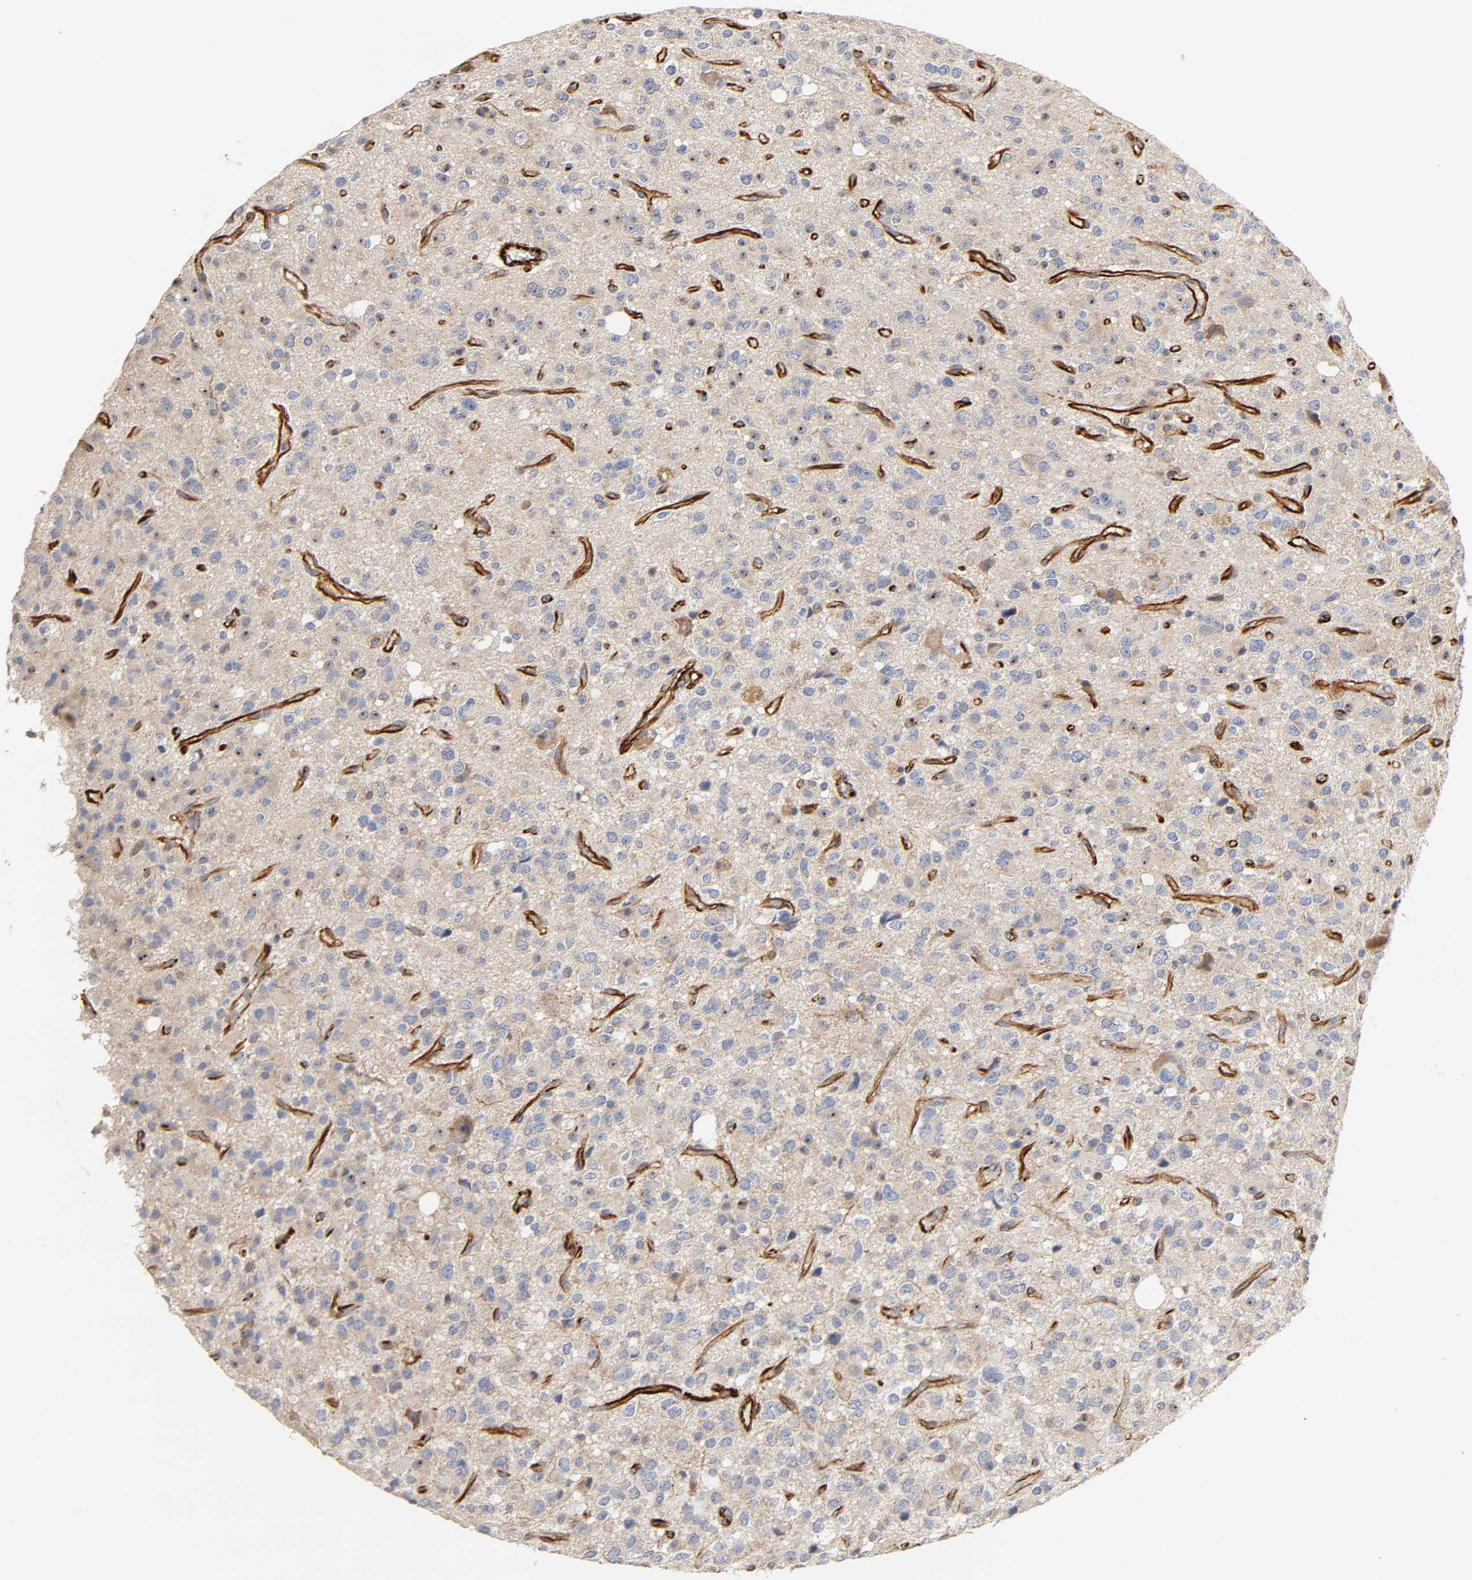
{"staining": {"intensity": "moderate", "quantity": ">75%", "location": "cytoplasmic/membranous,nuclear"}, "tissue": "glioma", "cell_type": "Tumor cells", "image_type": "cancer", "snomed": [{"axis": "morphology", "description": "Glioma, malignant, High grade"}, {"axis": "topography", "description": "Brain"}], "caption": "High-magnification brightfield microscopy of malignant high-grade glioma stained with DAB (3,3'-diaminobenzidine) (brown) and counterstained with hematoxylin (blue). tumor cells exhibit moderate cytoplasmic/membranous and nuclear positivity is appreciated in about>75% of cells.", "gene": "FAM118A", "patient": {"sex": "male", "age": 47}}